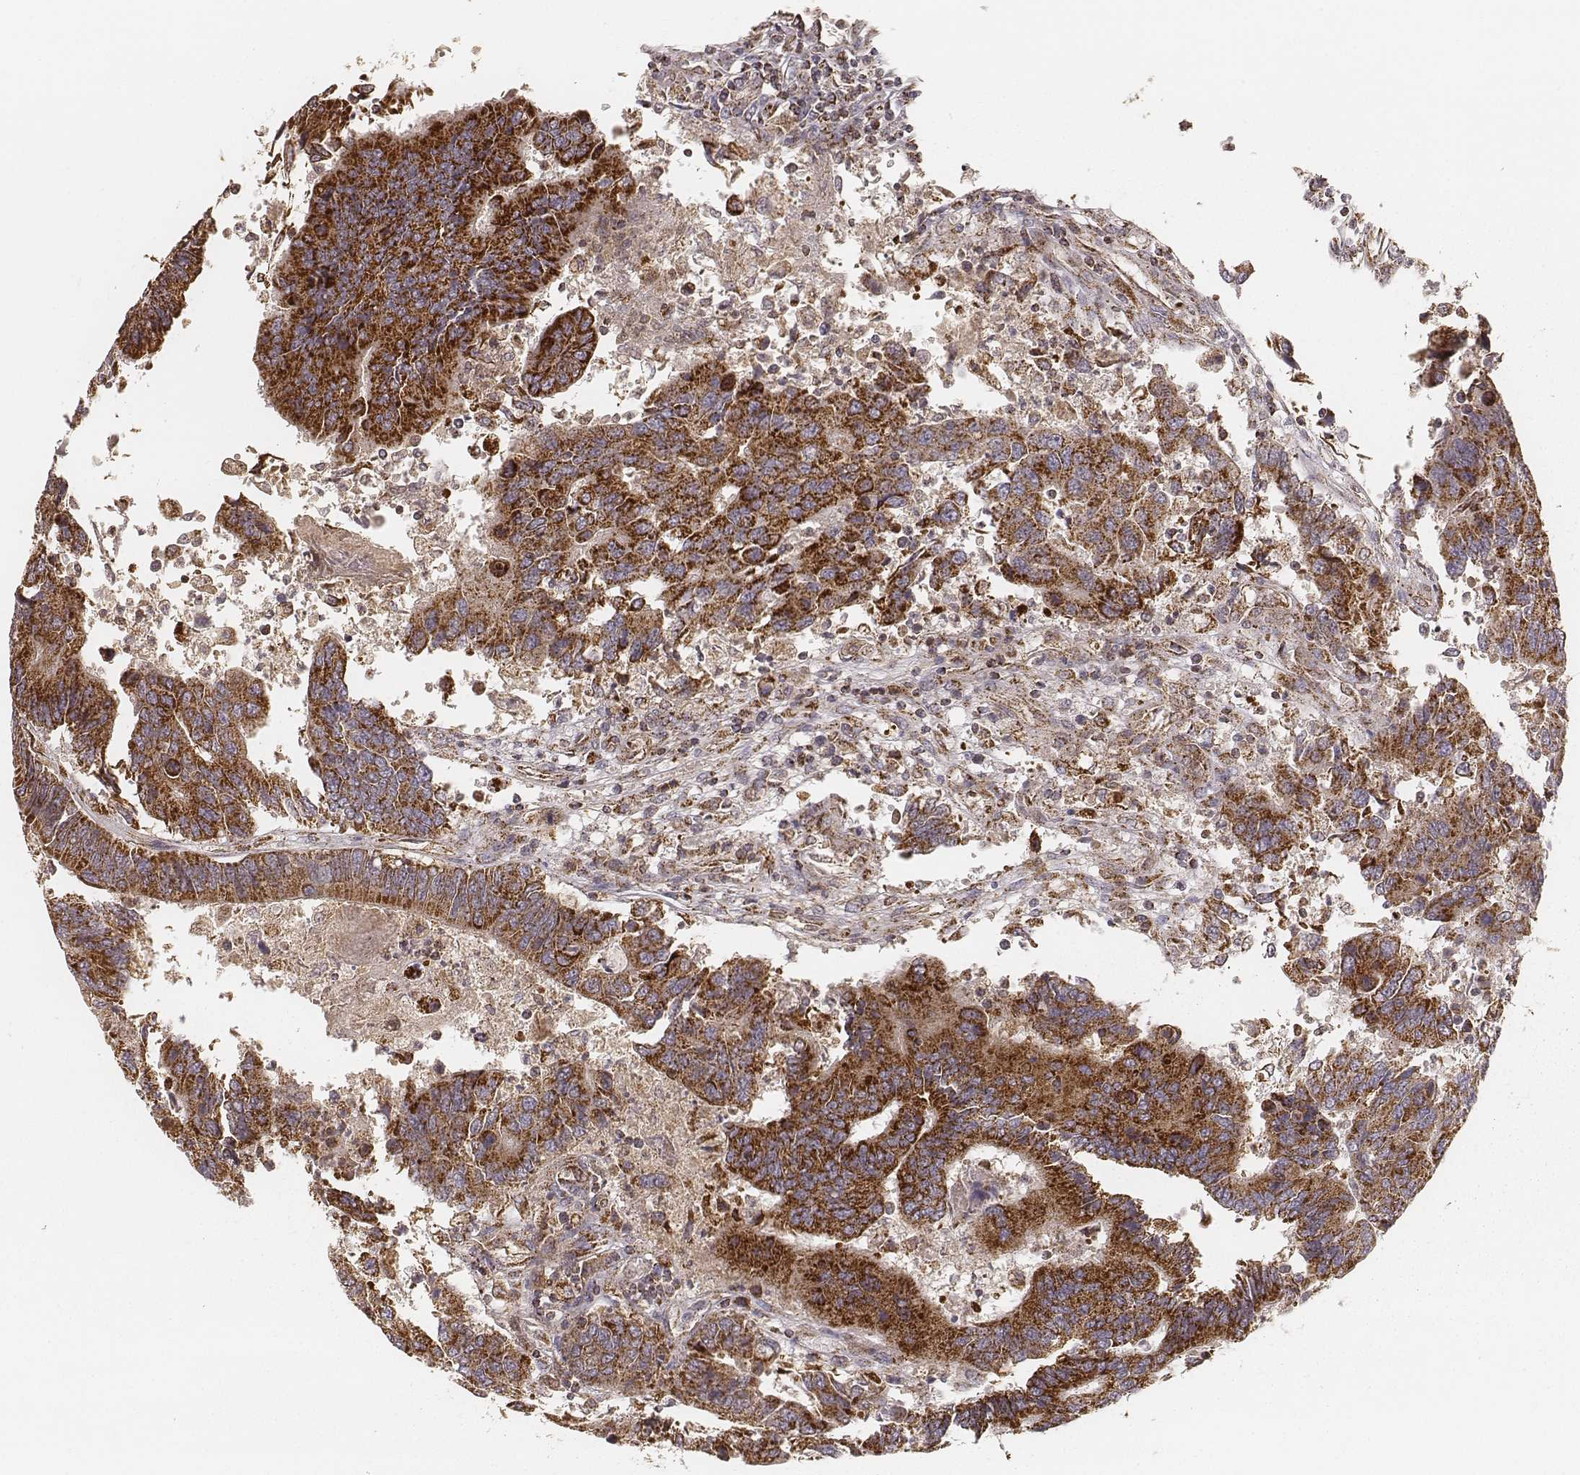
{"staining": {"intensity": "strong", "quantity": ">75%", "location": "cytoplasmic/membranous"}, "tissue": "colorectal cancer", "cell_type": "Tumor cells", "image_type": "cancer", "snomed": [{"axis": "morphology", "description": "Adenocarcinoma, NOS"}, {"axis": "topography", "description": "Colon"}], "caption": "This photomicrograph demonstrates immunohistochemistry (IHC) staining of human colorectal cancer (adenocarcinoma), with high strong cytoplasmic/membranous staining in approximately >75% of tumor cells.", "gene": "CS", "patient": {"sex": "female", "age": 67}}